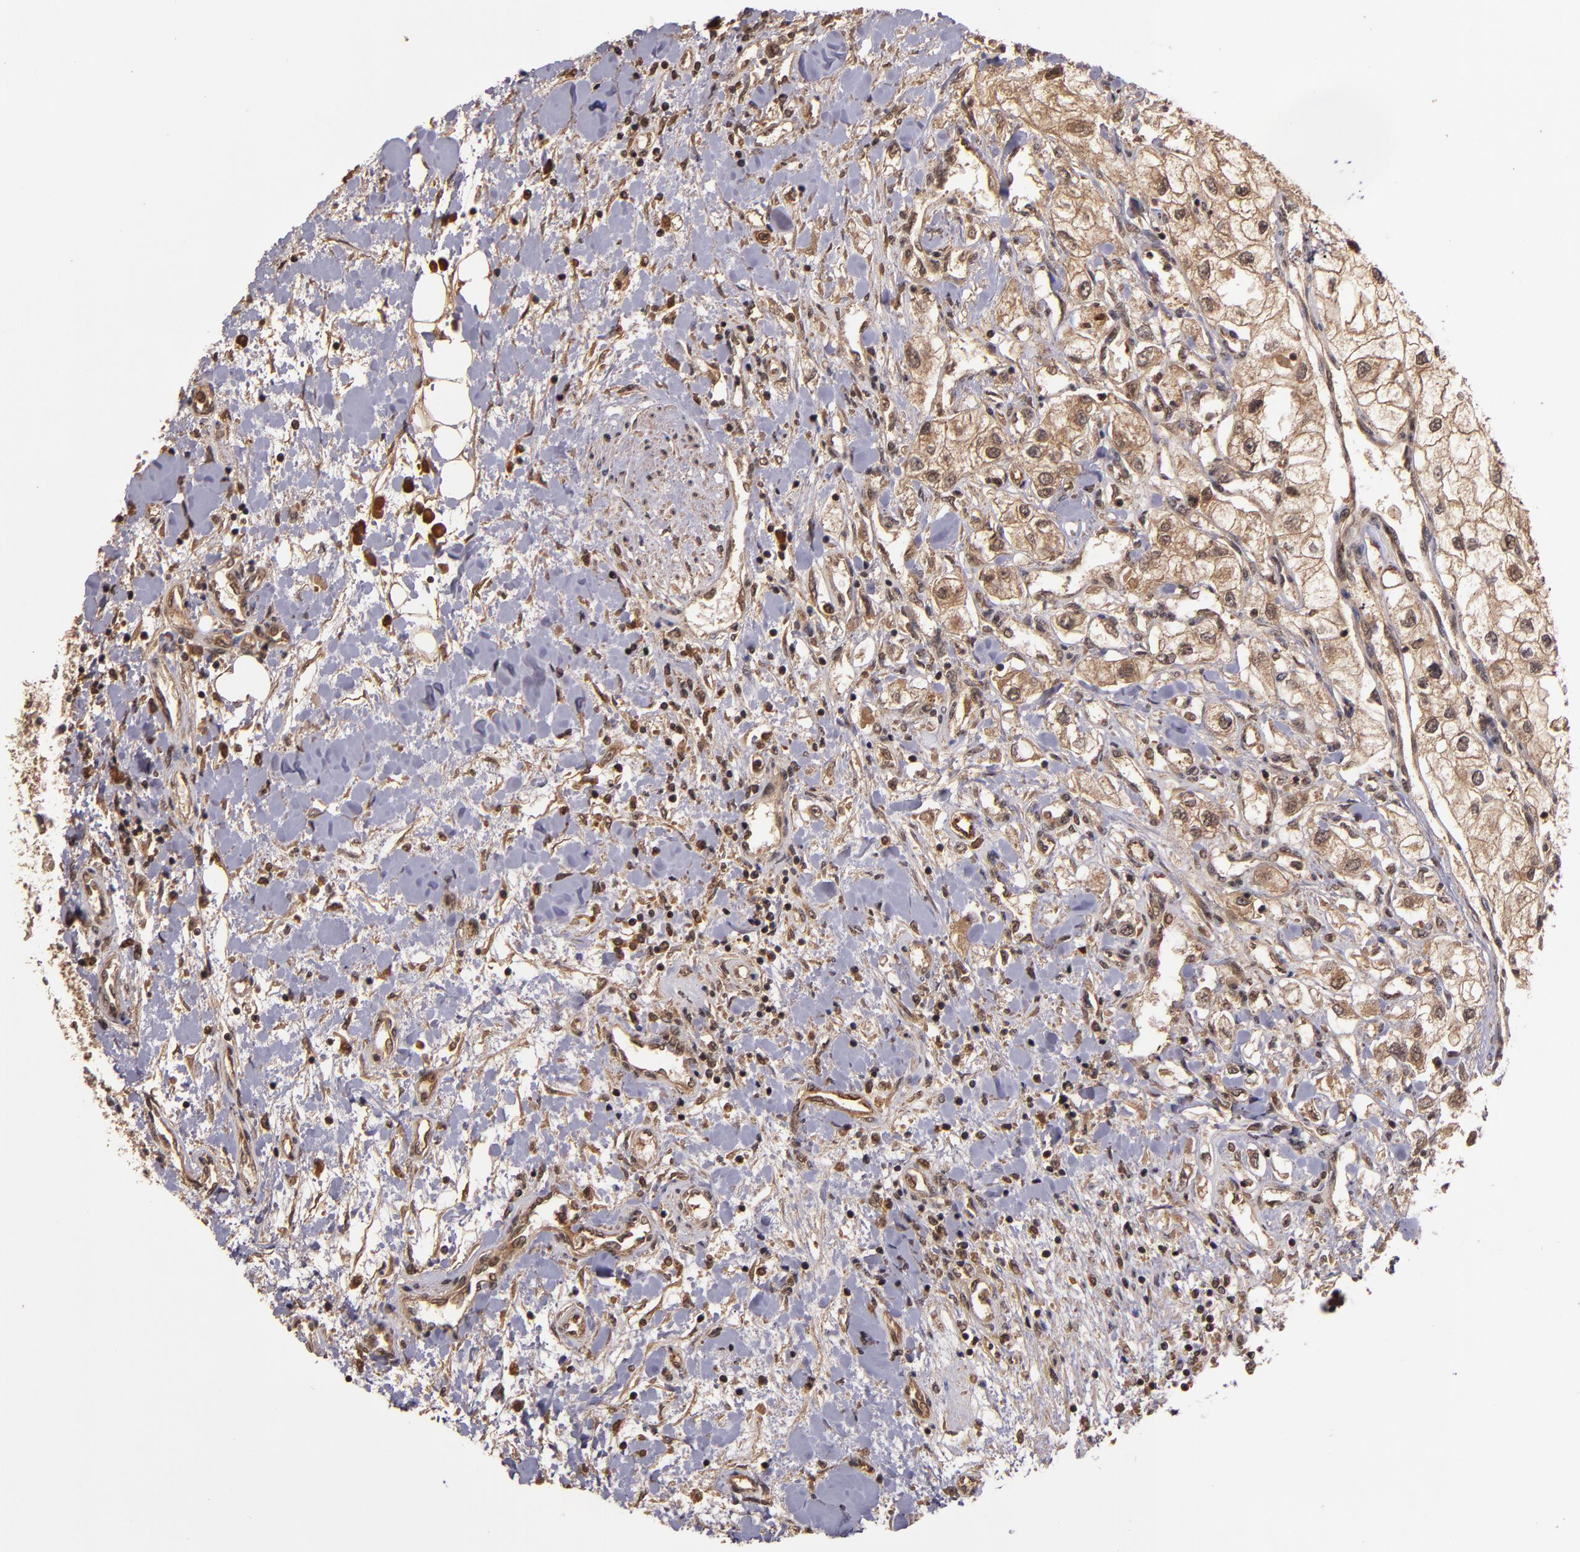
{"staining": {"intensity": "moderate", "quantity": ">75%", "location": "cytoplasmic/membranous"}, "tissue": "renal cancer", "cell_type": "Tumor cells", "image_type": "cancer", "snomed": [{"axis": "morphology", "description": "Adenocarcinoma, NOS"}, {"axis": "topography", "description": "Kidney"}], "caption": "Brown immunohistochemical staining in human renal cancer (adenocarcinoma) demonstrates moderate cytoplasmic/membranous expression in about >75% of tumor cells.", "gene": "RIOK3", "patient": {"sex": "male", "age": 57}}